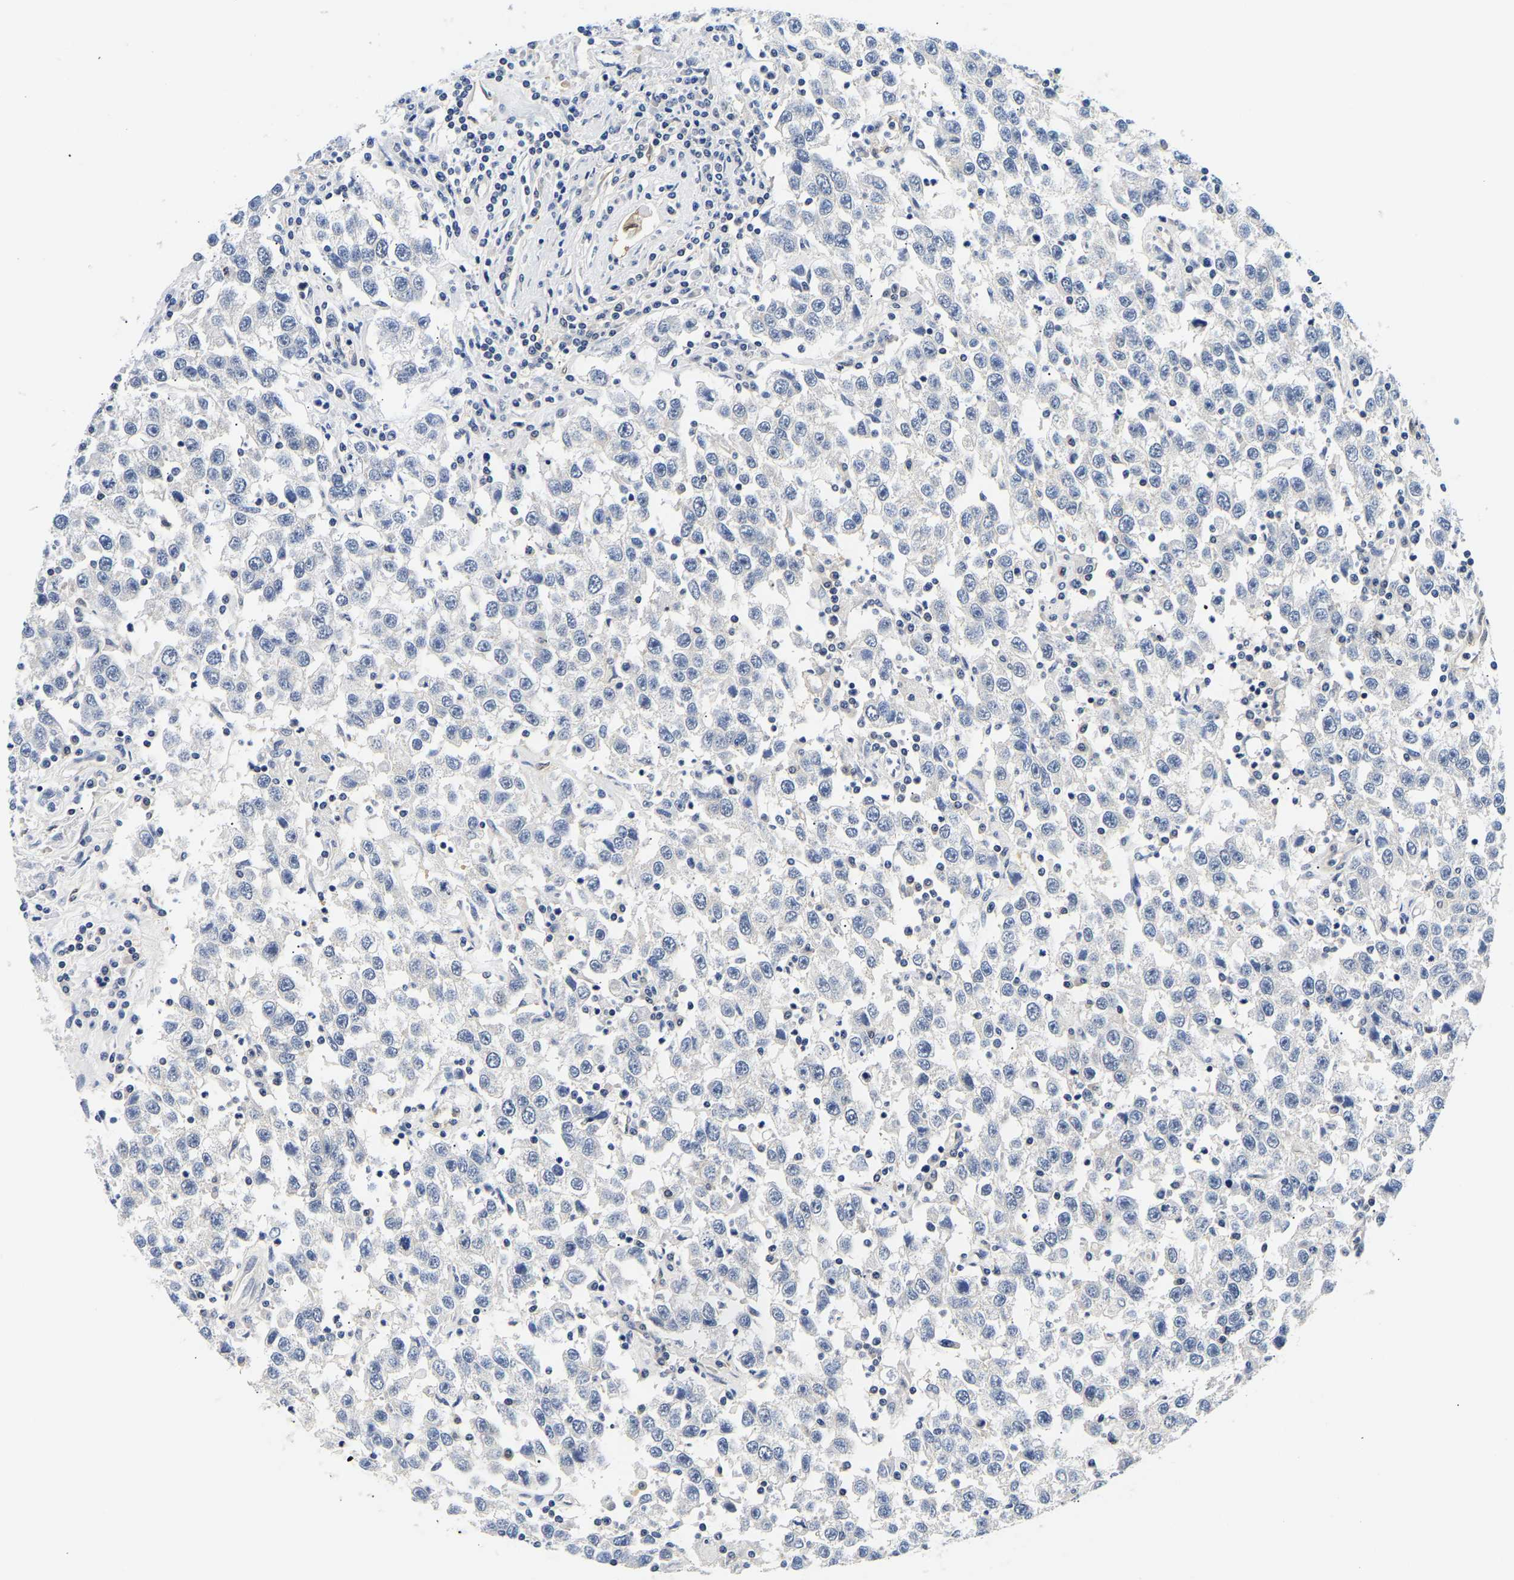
{"staining": {"intensity": "negative", "quantity": "none", "location": "none"}, "tissue": "testis cancer", "cell_type": "Tumor cells", "image_type": "cancer", "snomed": [{"axis": "morphology", "description": "Seminoma, NOS"}, {"axis": "topography", "description": "Testis"}], "caption": "Immunohistochemical staining of human seminoma (testis) shows no significant staining in tumor cells.", "gene": "UCHL3", "patient": {"sex": "male", "age": 41}}